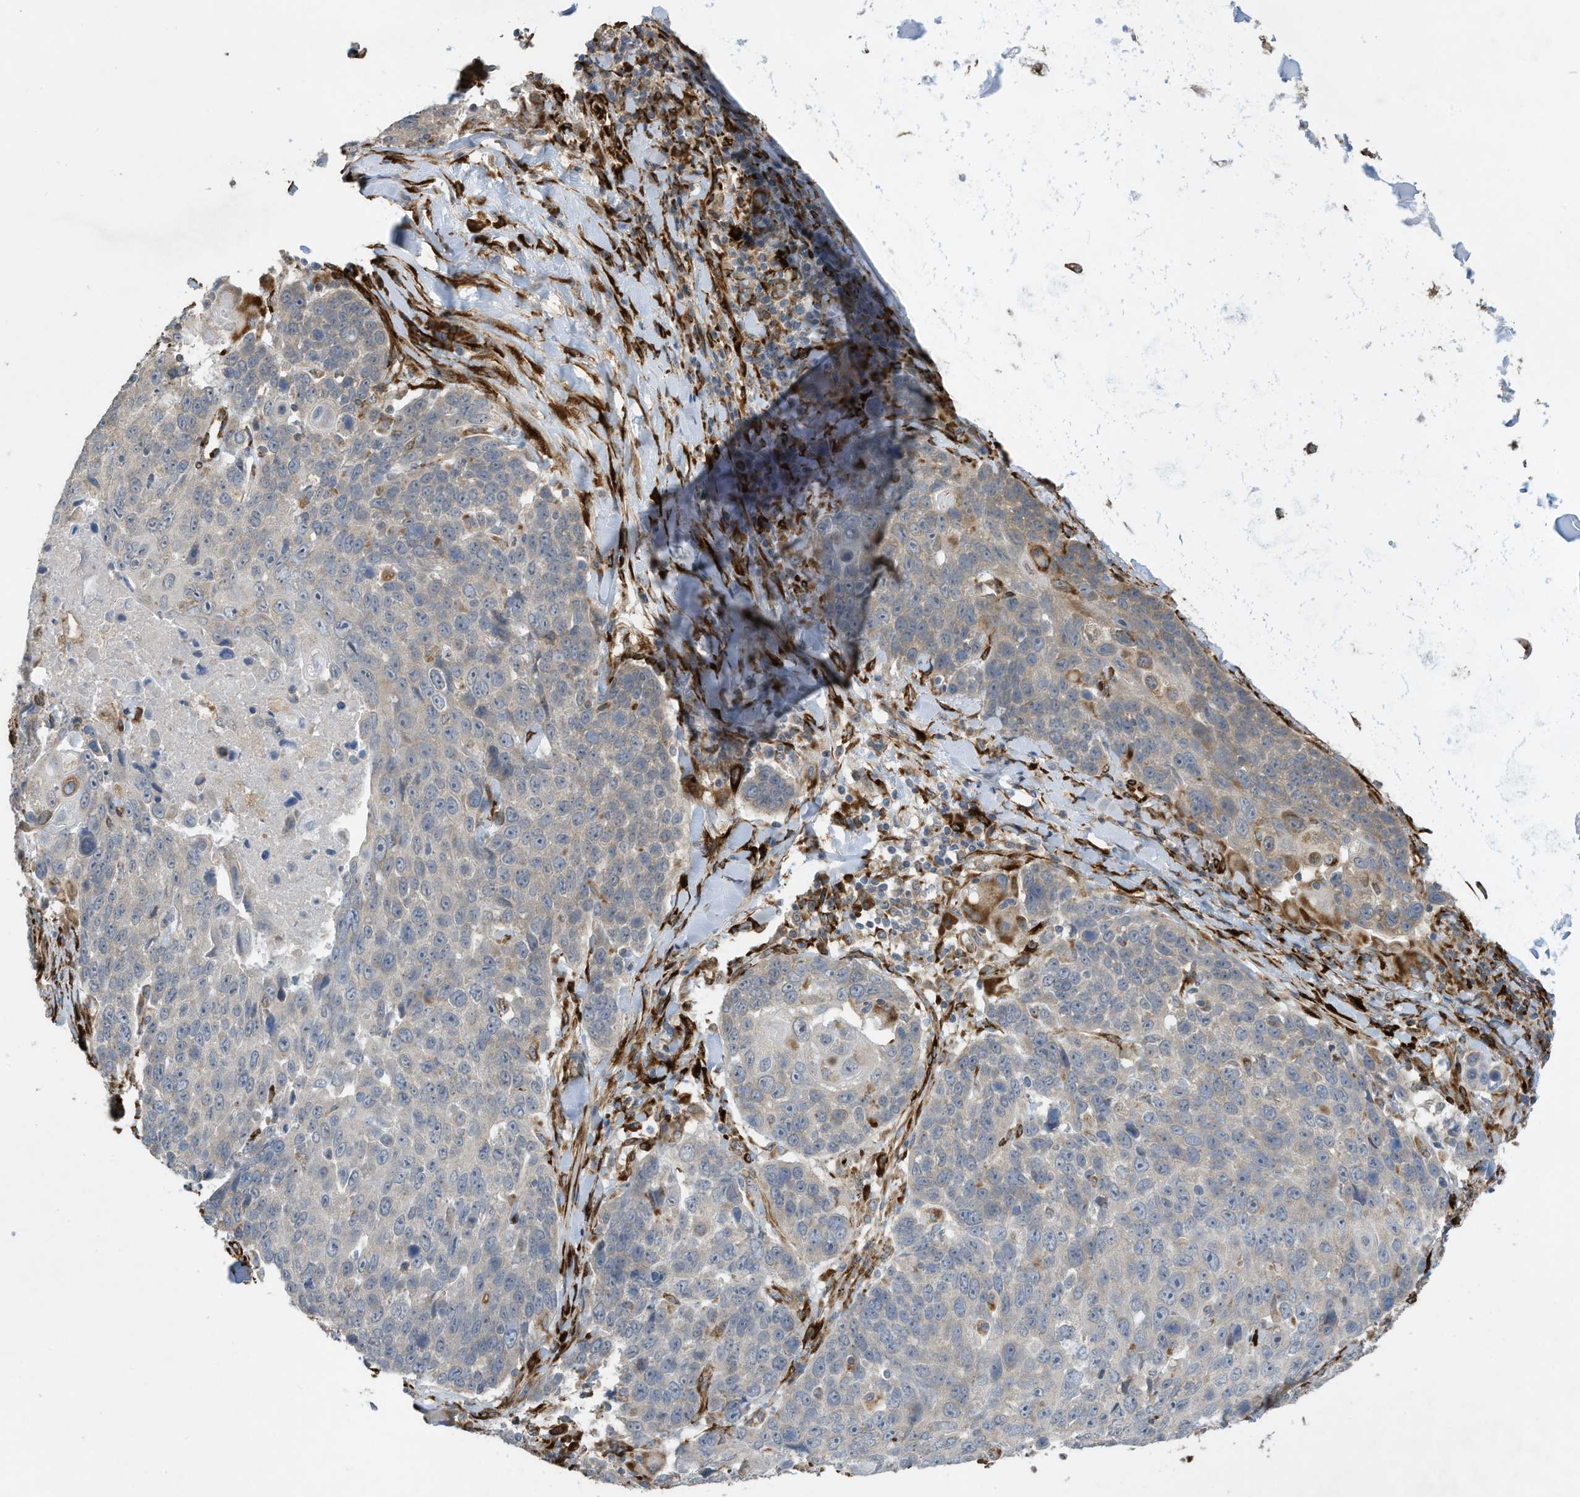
{"staining": {"intensity": "negative", "quantity": "none", "location": "none"}, "tissue": "lung cancer", "cell_type": "Tumor cells", "image_type": "cancer", "snomed": [{"axis": "morphology", "description": "Squamous cell carcinoma, NOS"}, {"axis": "topography", "description": "Lung"}], "caption": "IHC photomicrograph of human lung cancer (squamous cell carcinoma) stained for a protein (brown), which exhibits no expression in tumor cells.", "gene": "ZBTB45", "patient": {"sex": "male", "age": 66}}